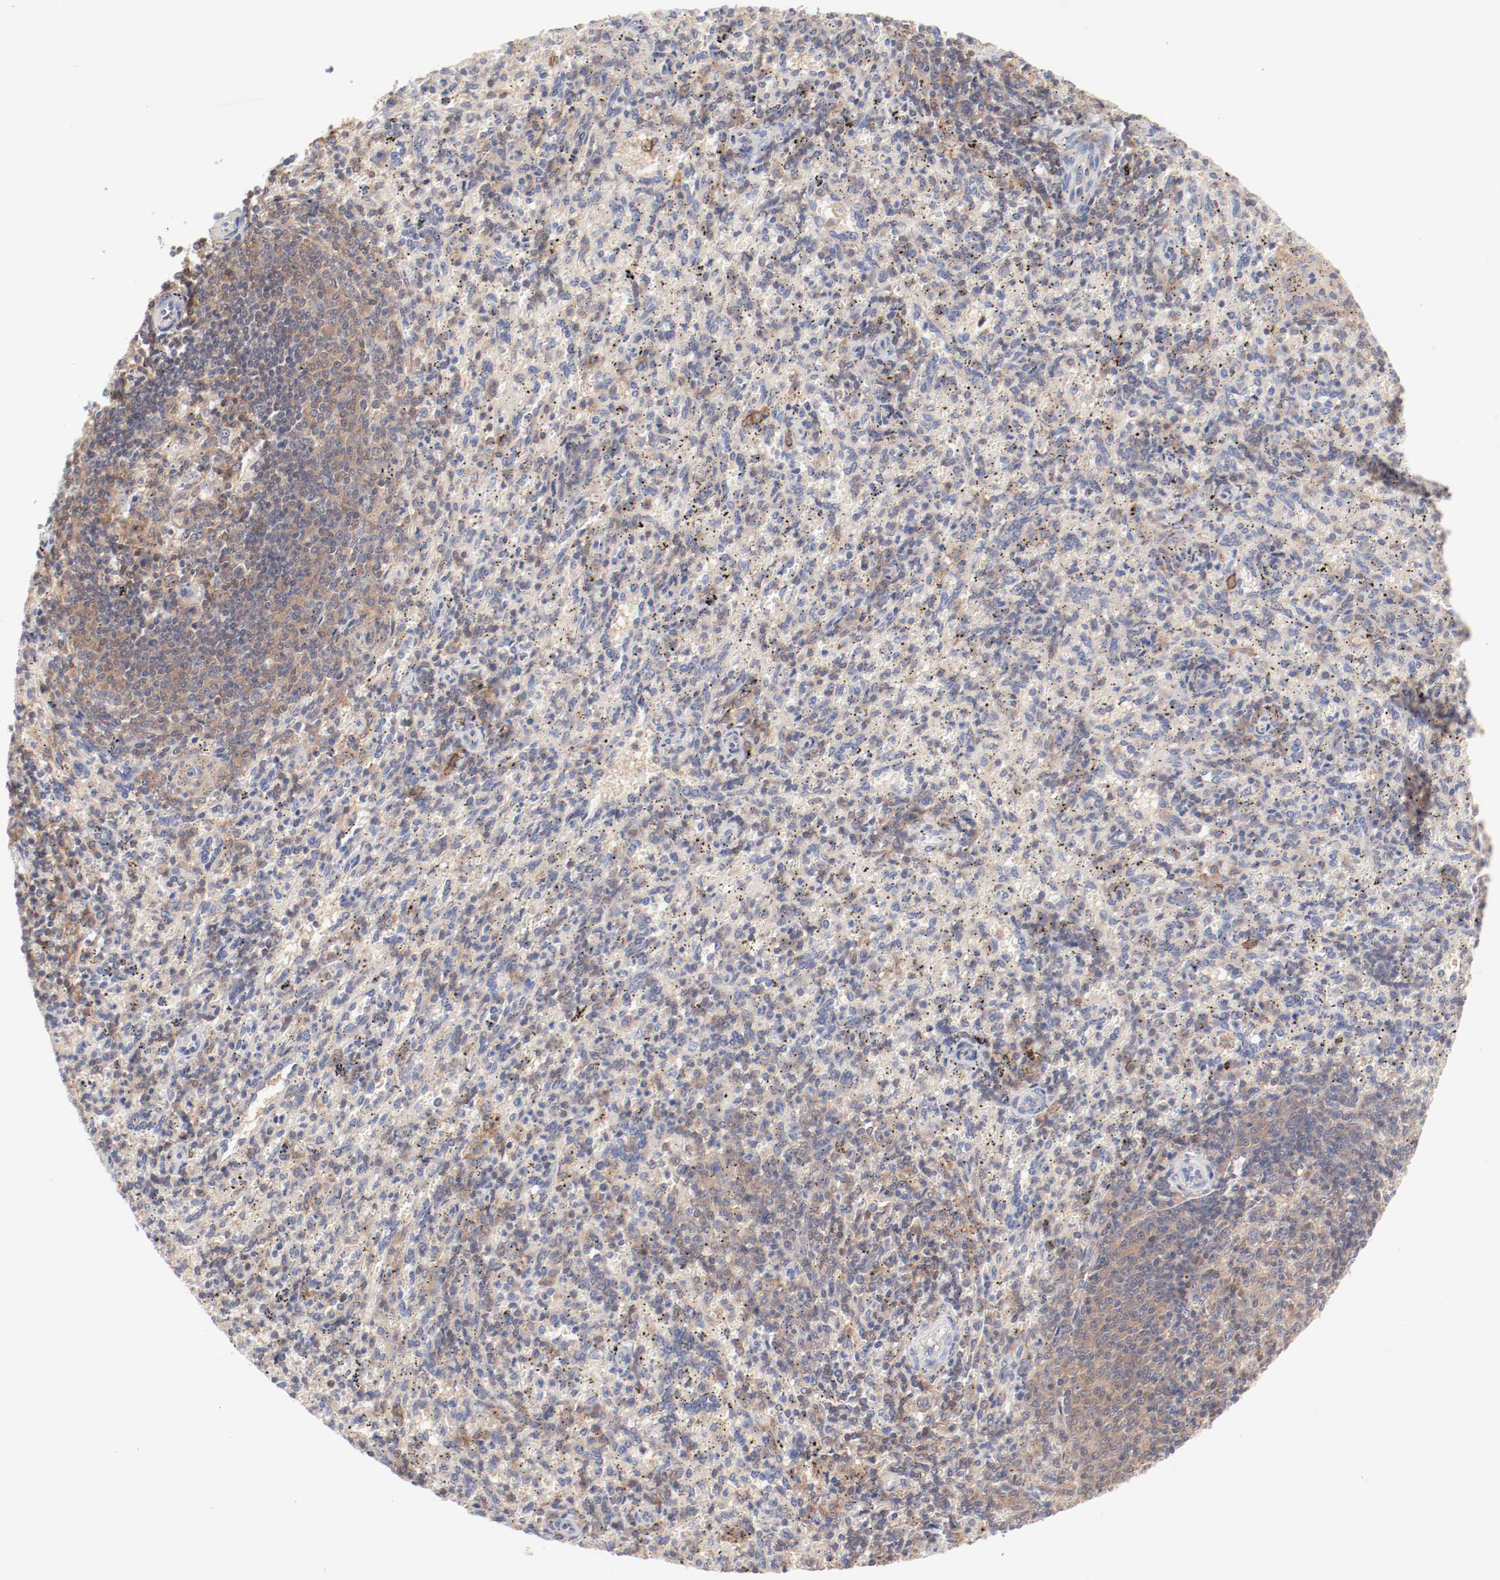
{"staining": {"intensity": "weak", "quantity": "<25%", "location": "cytoplasmic/membranous"}, "tissue": "spleen", "cell_type": "Cells in red pulp", "image_type": "normal", "snomed": [{"axis": "morphology", "description": "Normal tissue, NOS"}, {"axis": "topography", "description": "Spleen"}], "caption": "An image of human spleen is negative for staining in cells in red pulp. (Stains: DAB immunohistochemistry with hematoxylin counter stain, Microscopy: brightfield microscopy at high magnification).", "gene": "SETD3", "patient": {"sex": "female", "age": 10}}